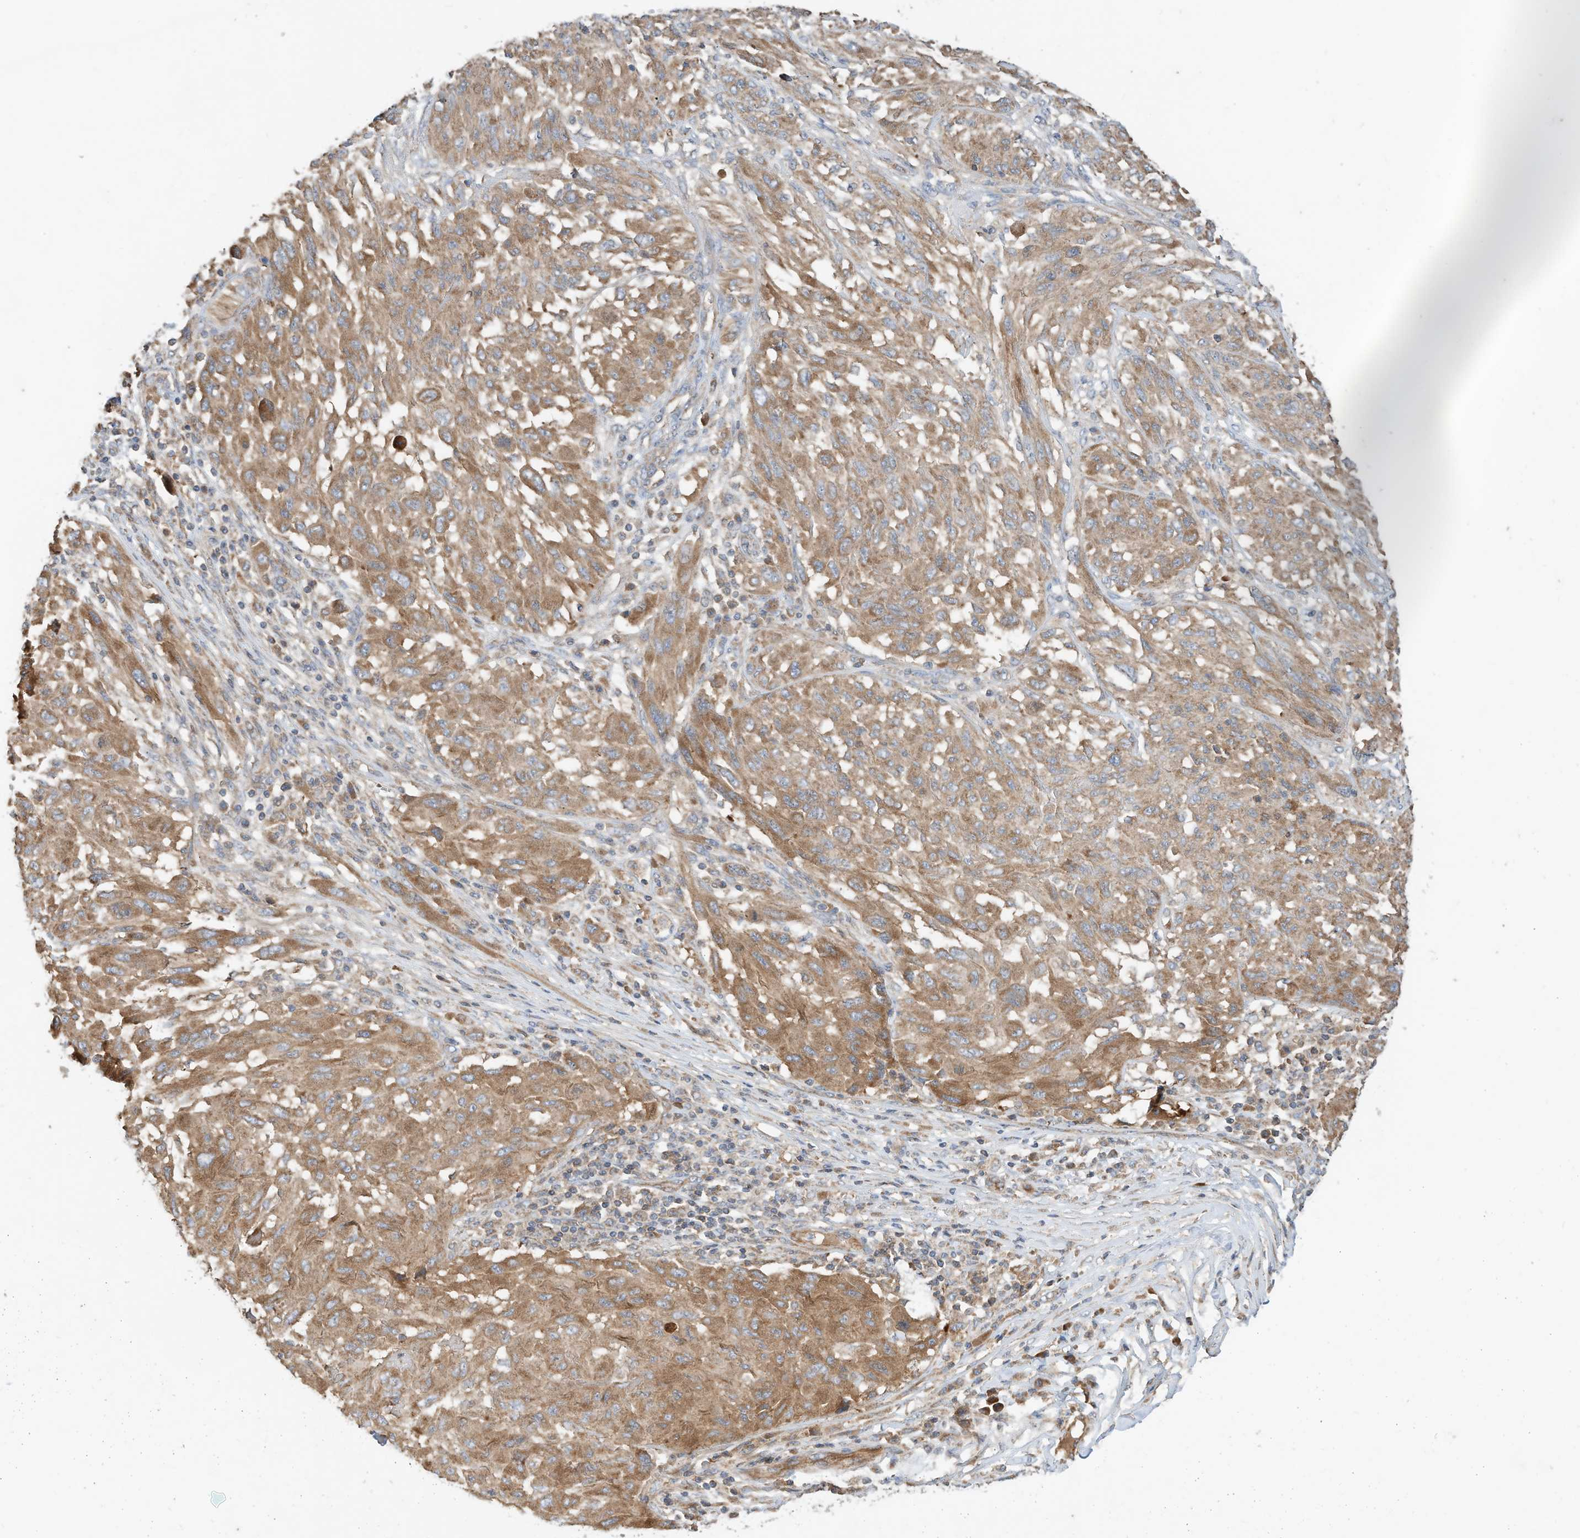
{"staining": {"intensity": "moderate", "quantity": ">75%", "location": "cytoplasmic/membranous"}, "tissue": "melanoma", "cell_type": "Tumor cells", "image_type": "cancer", "snomed": [{"axis": "morphology", "description": "Malignant melanoma, NOS"}, {"axis": "topography", "description": "Skin"}], "caption": "This is an image of immunohistochemistry staining of malignant melanoma, which shows moderate staining in the cytoplasmic/membranous of tumor cells.", "gene": "CPAMD8", "patient": {"sex": "female", "age": 91}}